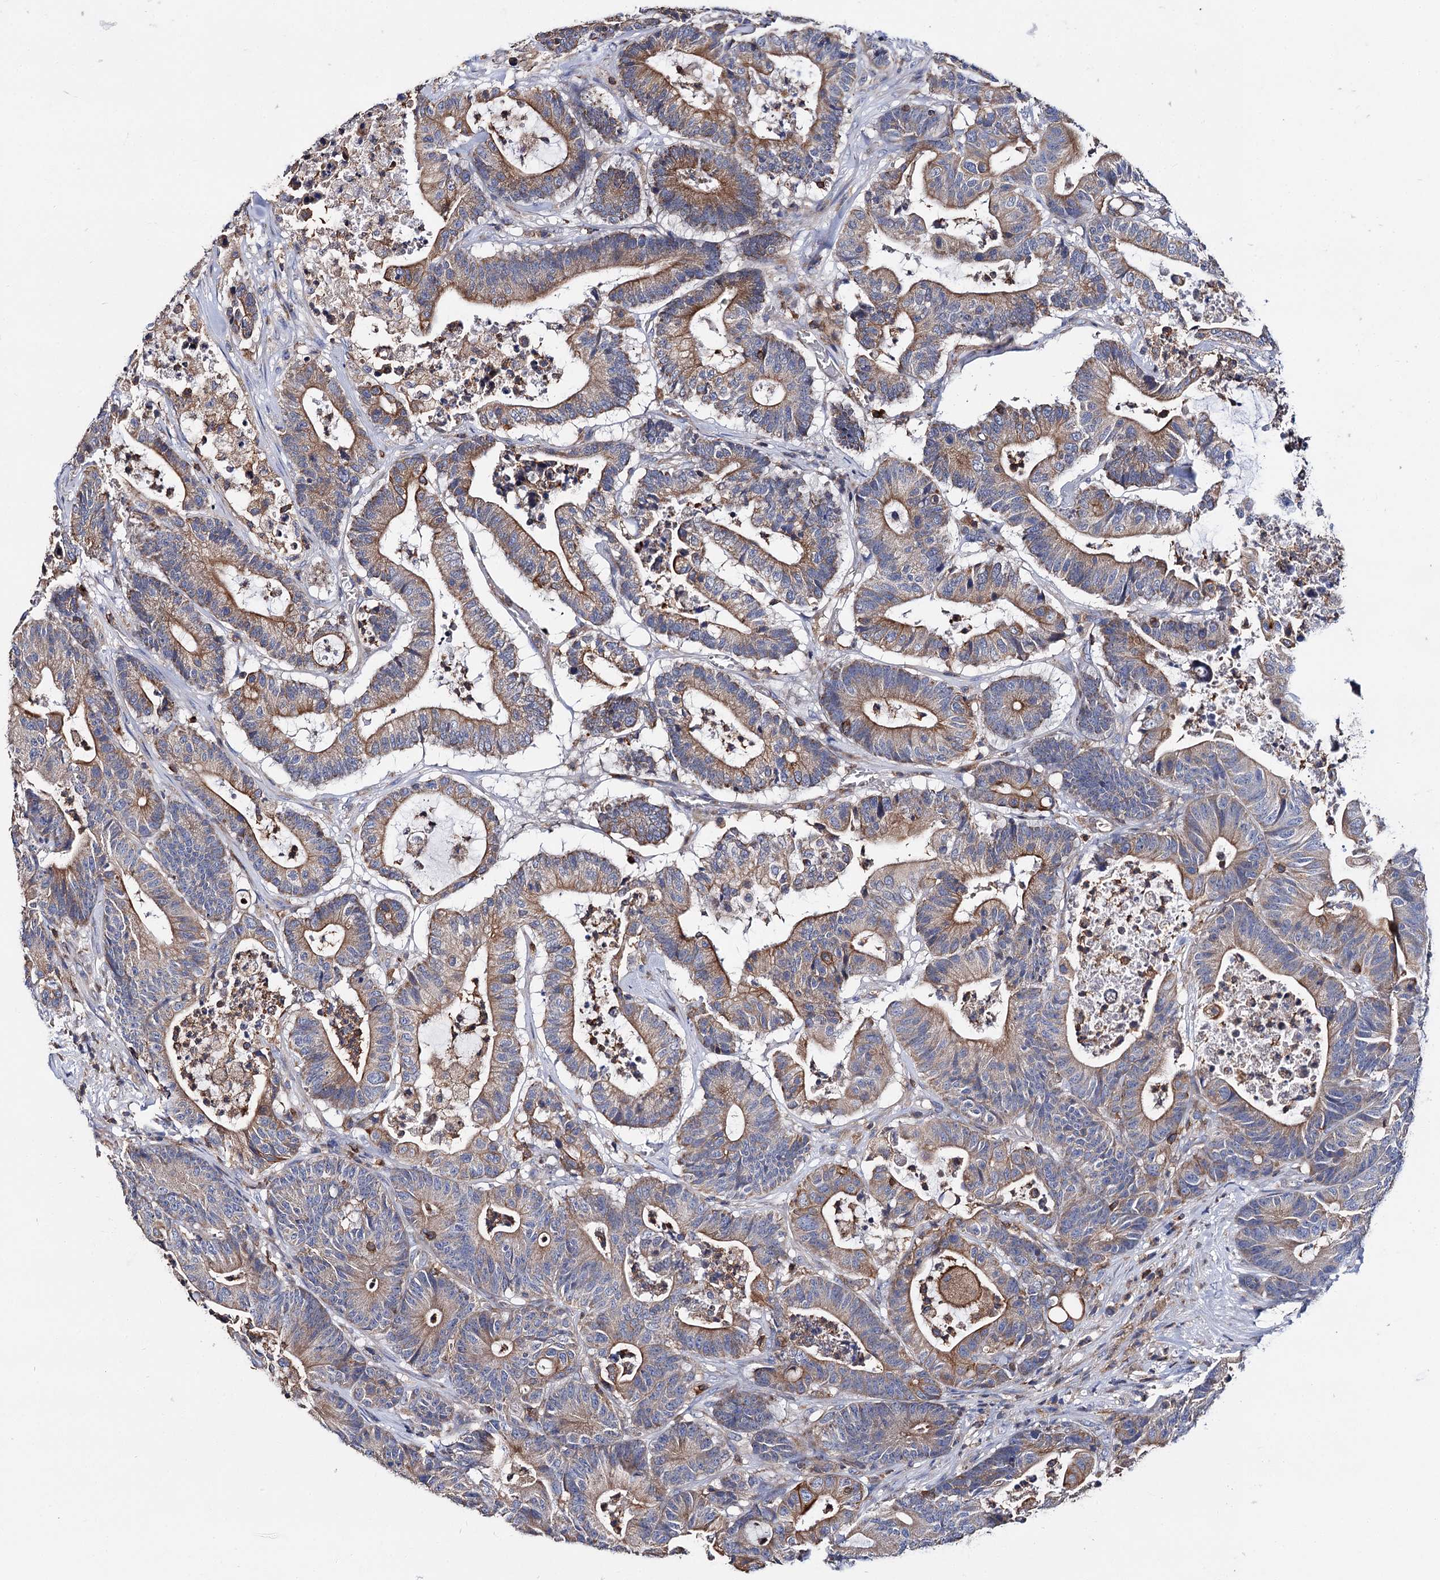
{"staining": {"intensity": "moderate", "quantity": ">75%", "location": "cytoplasmic/membranous"}, "tissue": "colorectal cancer", "cell_type": "Tumor cells", "image_type": "cancer", "snomed": [{"axis": "morphology", "description": "Adenocarcinoma, NOS"}, {"axis": "topography", "description": "Colon"}], "caption": "Colorectal adenocarcinoma stained with a protein marker demonstrates moderate staining in tumor cells.", "gene": "UBASH3B", "patient": {"sex": "female", "age": 84}}